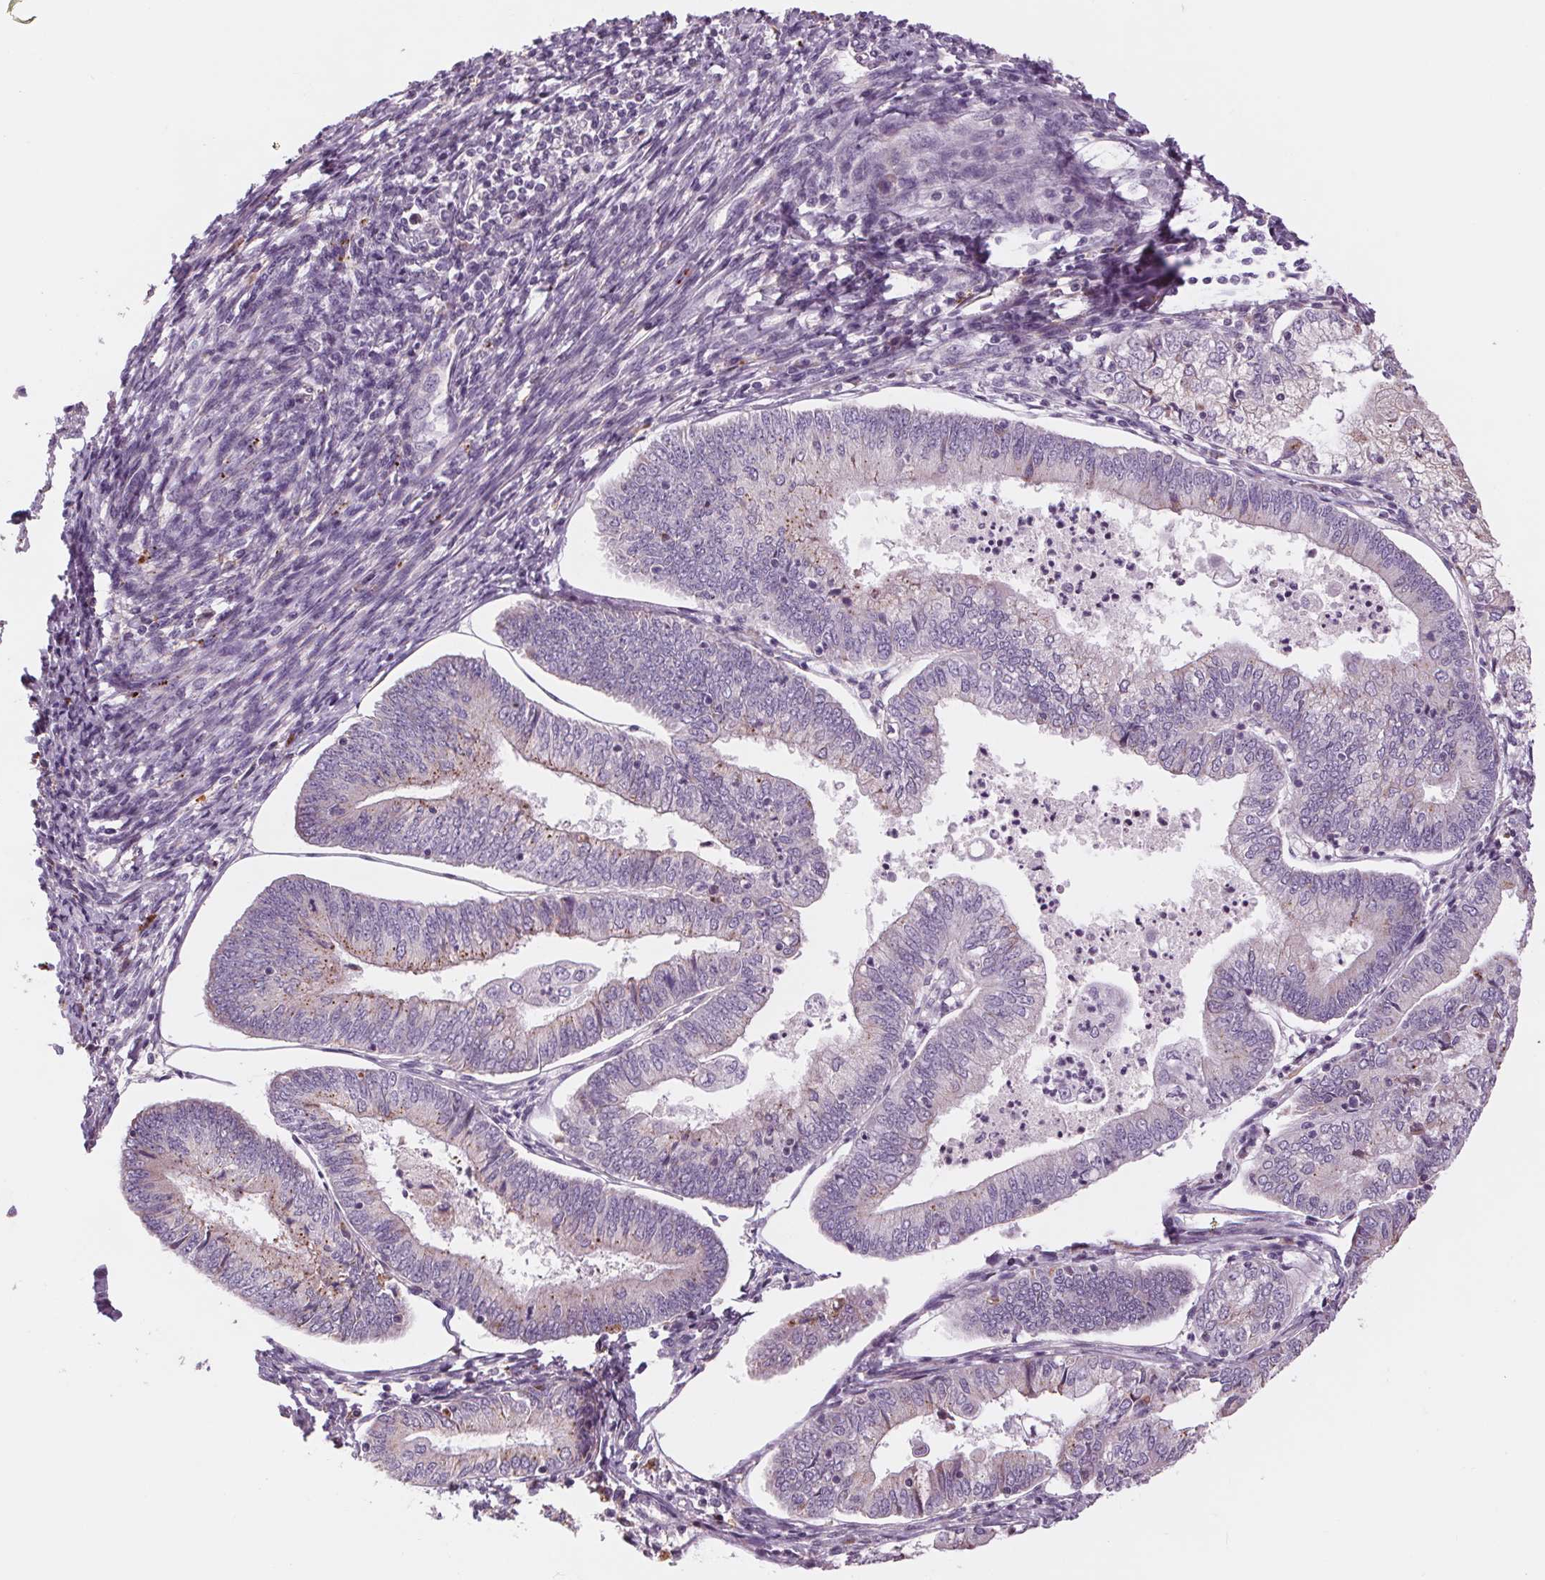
{"staining": {"intensity": "weak", "quantity": "25%-75%", "location": "cytoplasmic/membranous"}, "tissue": "endometrial cancer", "cell_type": "Tumor cells", "image_type": "cancer", "snomed": [{"axis": "morphology", "description": "Adenocarcinoma, NOS"}, {"axis": "topography", "description": "Endometrium"}], "caption": "Weak cytoplasmic/membranous protein staining is seen in approximately 25%-75% of tumor cells in endometrial adenocarcinoma.", "gene": "SAMD5", "patient": {"sex": "female", "age": 55}}